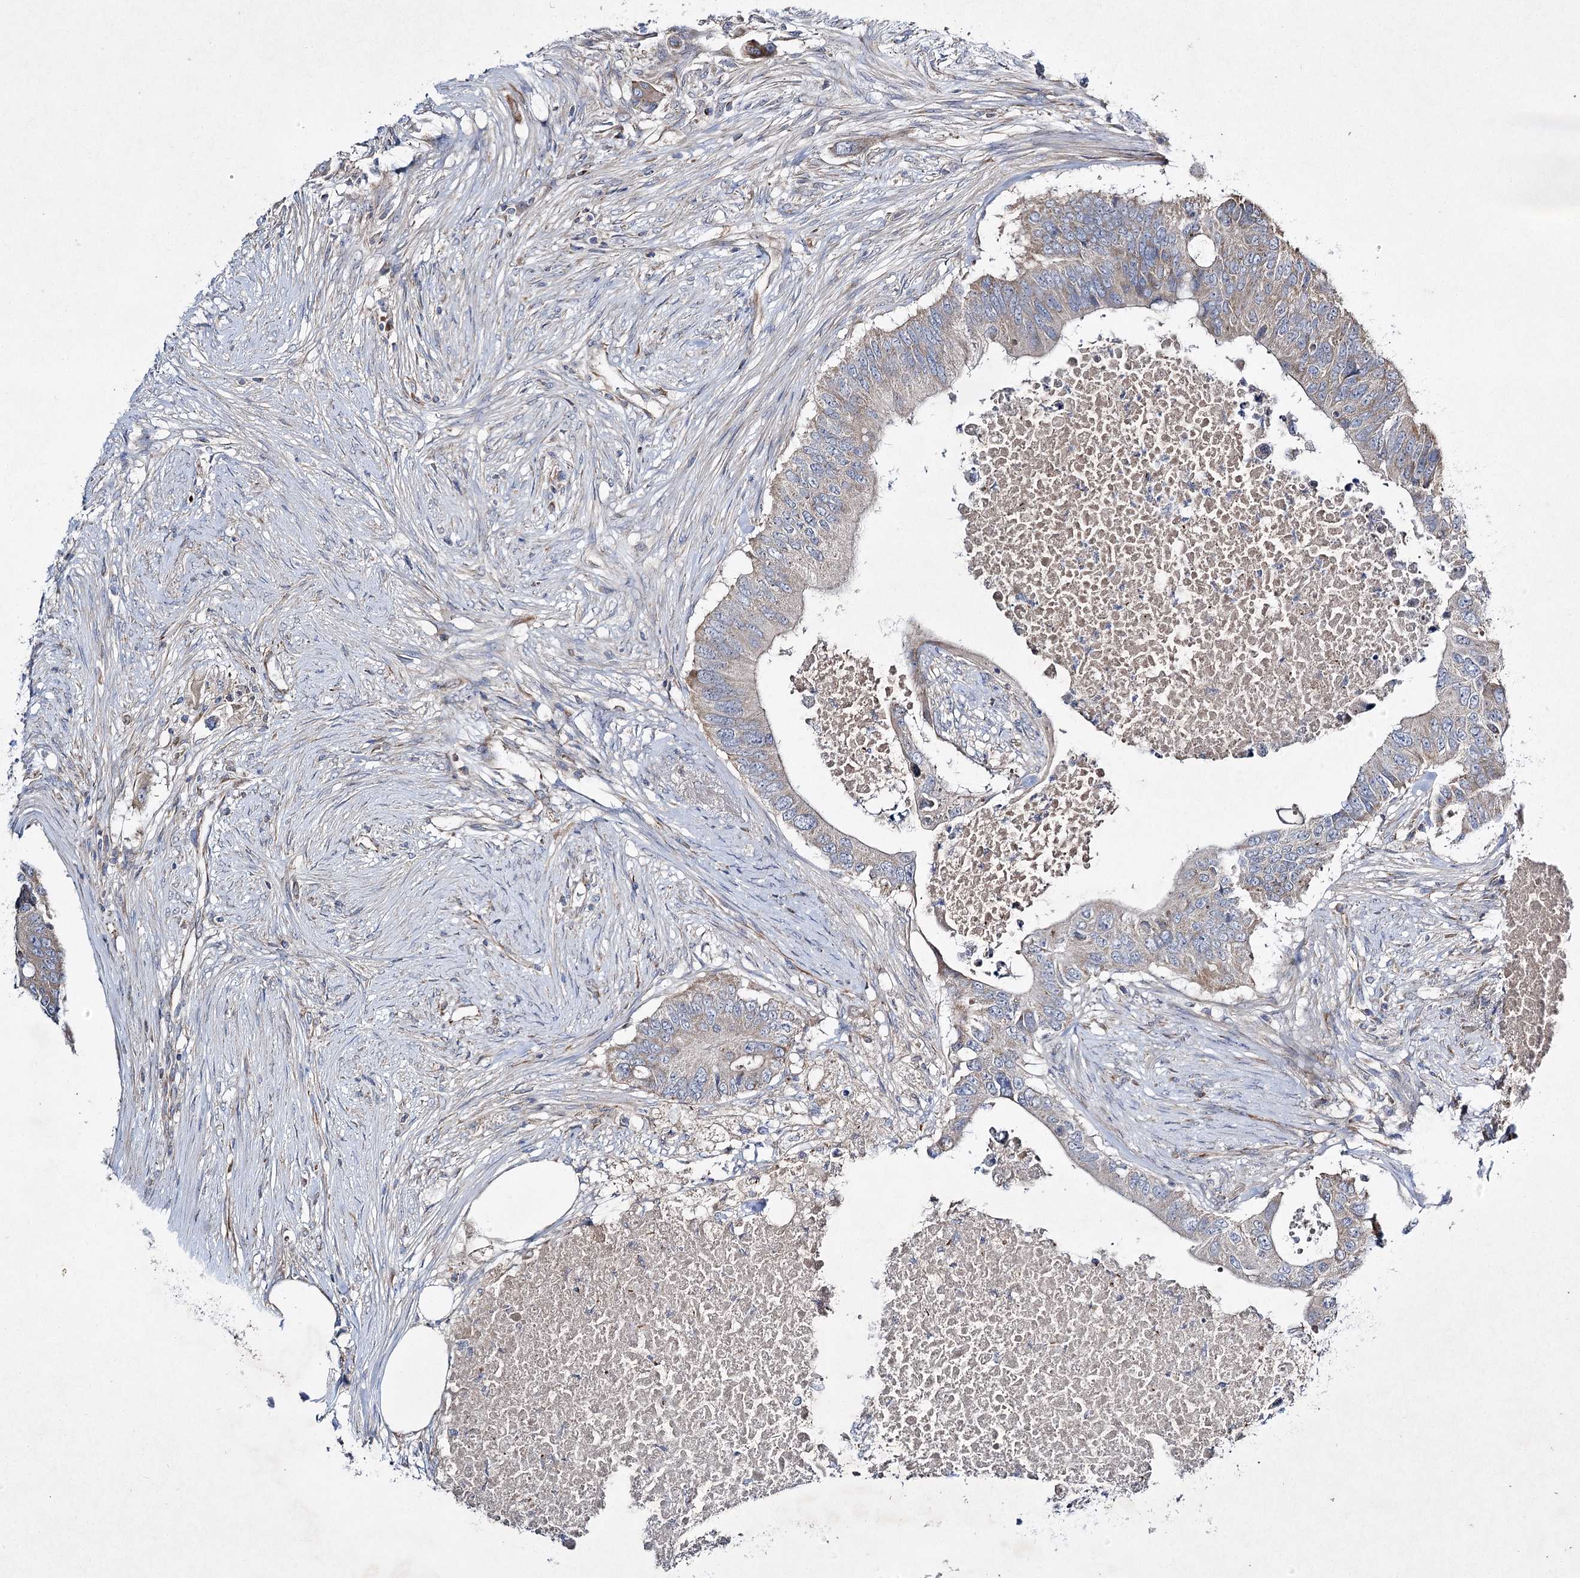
{"staining": {"intensity": "weak", "quantity": "<25%", "location": "cytoplasmic/membranous"}, "tissue": "colorectal cancer", "cell_type": "Tumor cells", "image_type": "cancer", "snomed": [{"axis": "morphology", "description": "Adenocarcinoma, NOS"}, {"axis": "topography", "description": "Colon"}], "caption": "Micrograph shows no protein staining in tumor cells of adenocarcinoma (colorectal) tissue.", "gene": "KIAA0825", "patient": {"sex": "male", "age": 71}}